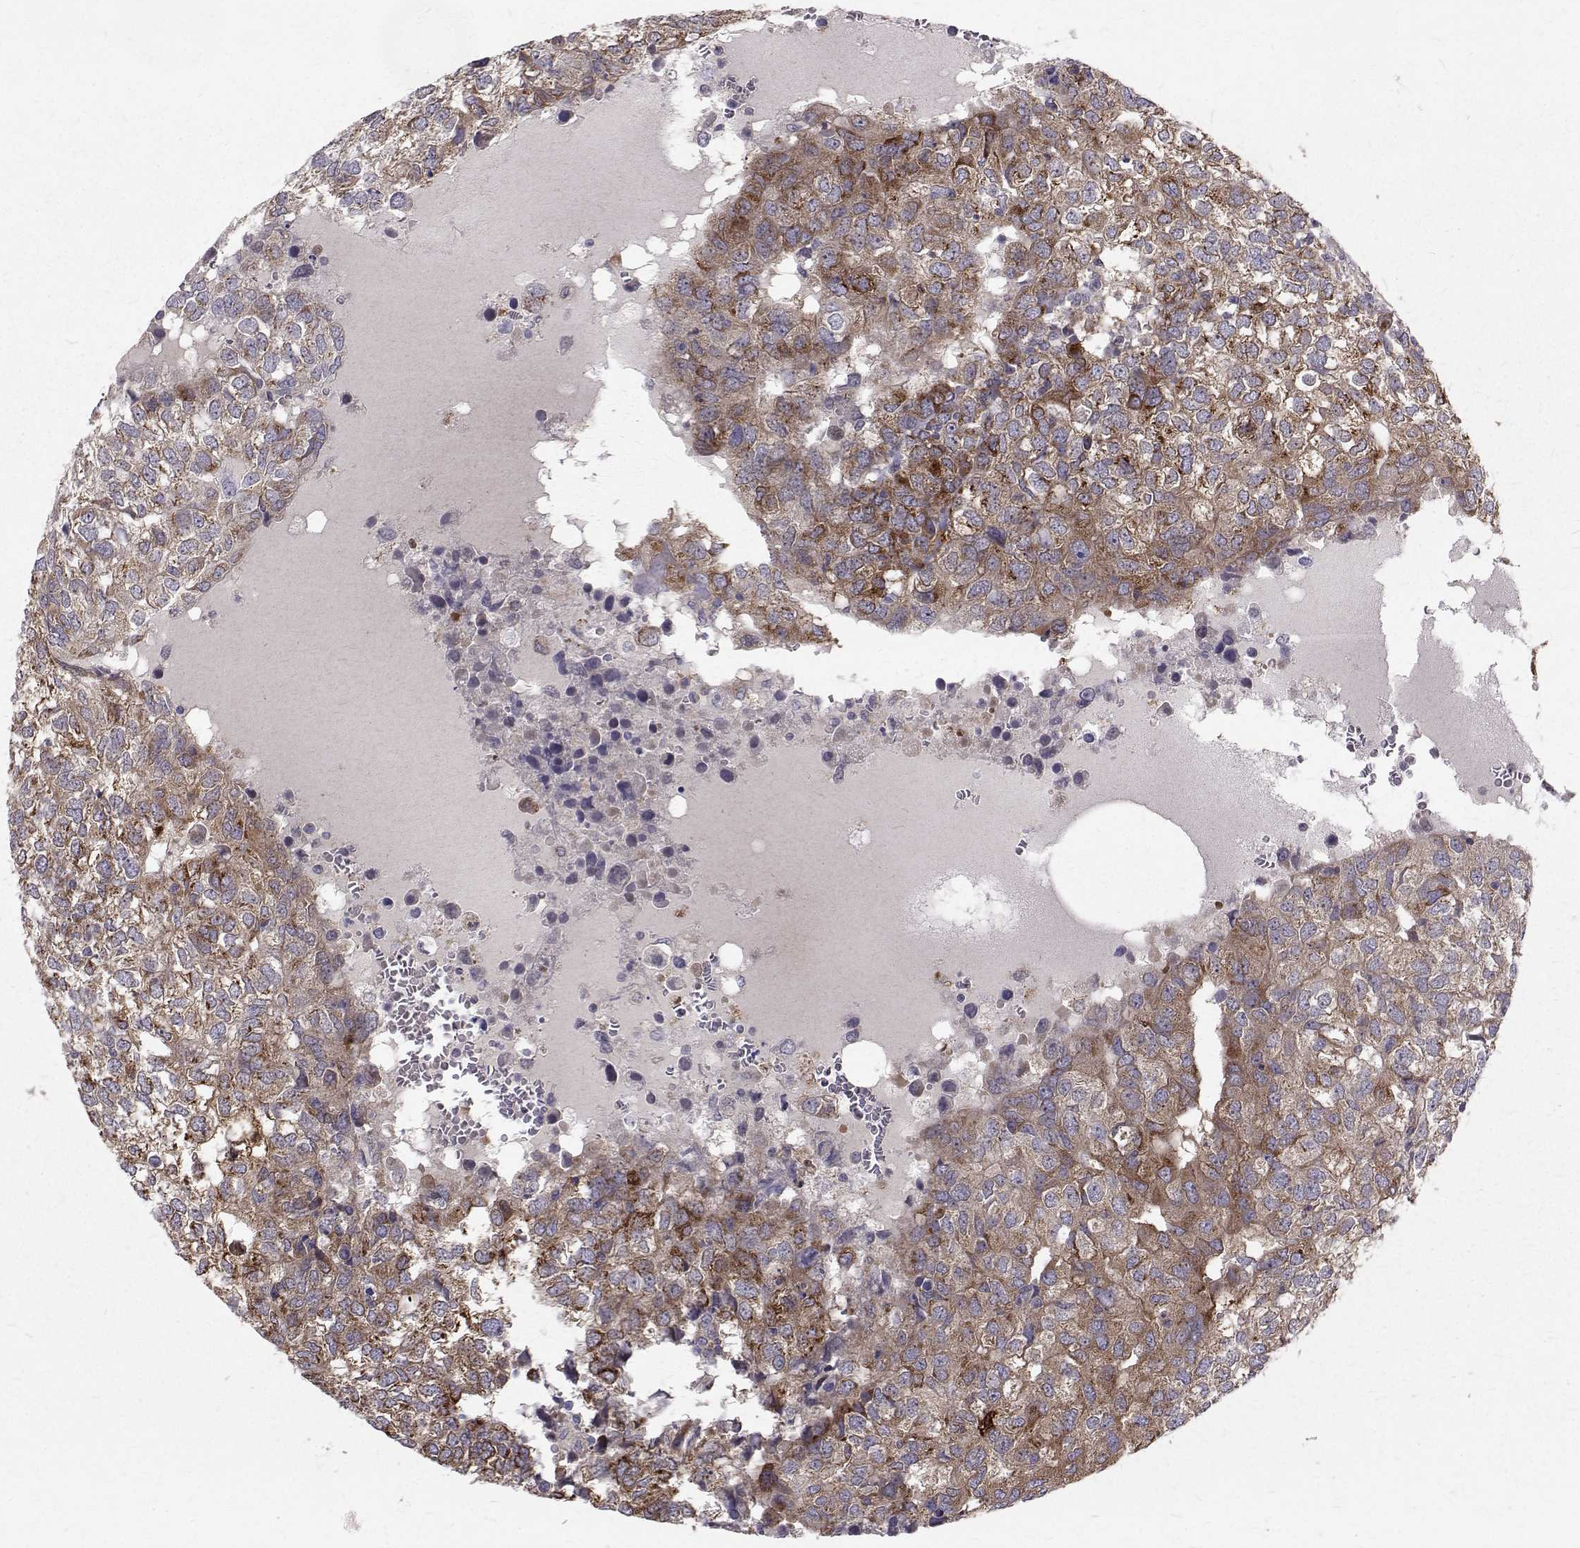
{"staining": {"intensity": "moderate", "quantity": "25%-75%", "location": "cytoplasmic/membranous"}, "tissue": "breast cancer", "cell_type": "Tumor cells", "image_type": "cancer", "snomed": [{"axis": "morphology", "description": "Duct carcinoma"}, {"axis": "topography", "description": "Breast"}], "caption": "Invasive ductal carcinoma (breast) stained with a protein marker reveals moderate staining in tumor cells.", "gene": "ARFGAP1", "patient": {"sex": "female", "age": 30}}